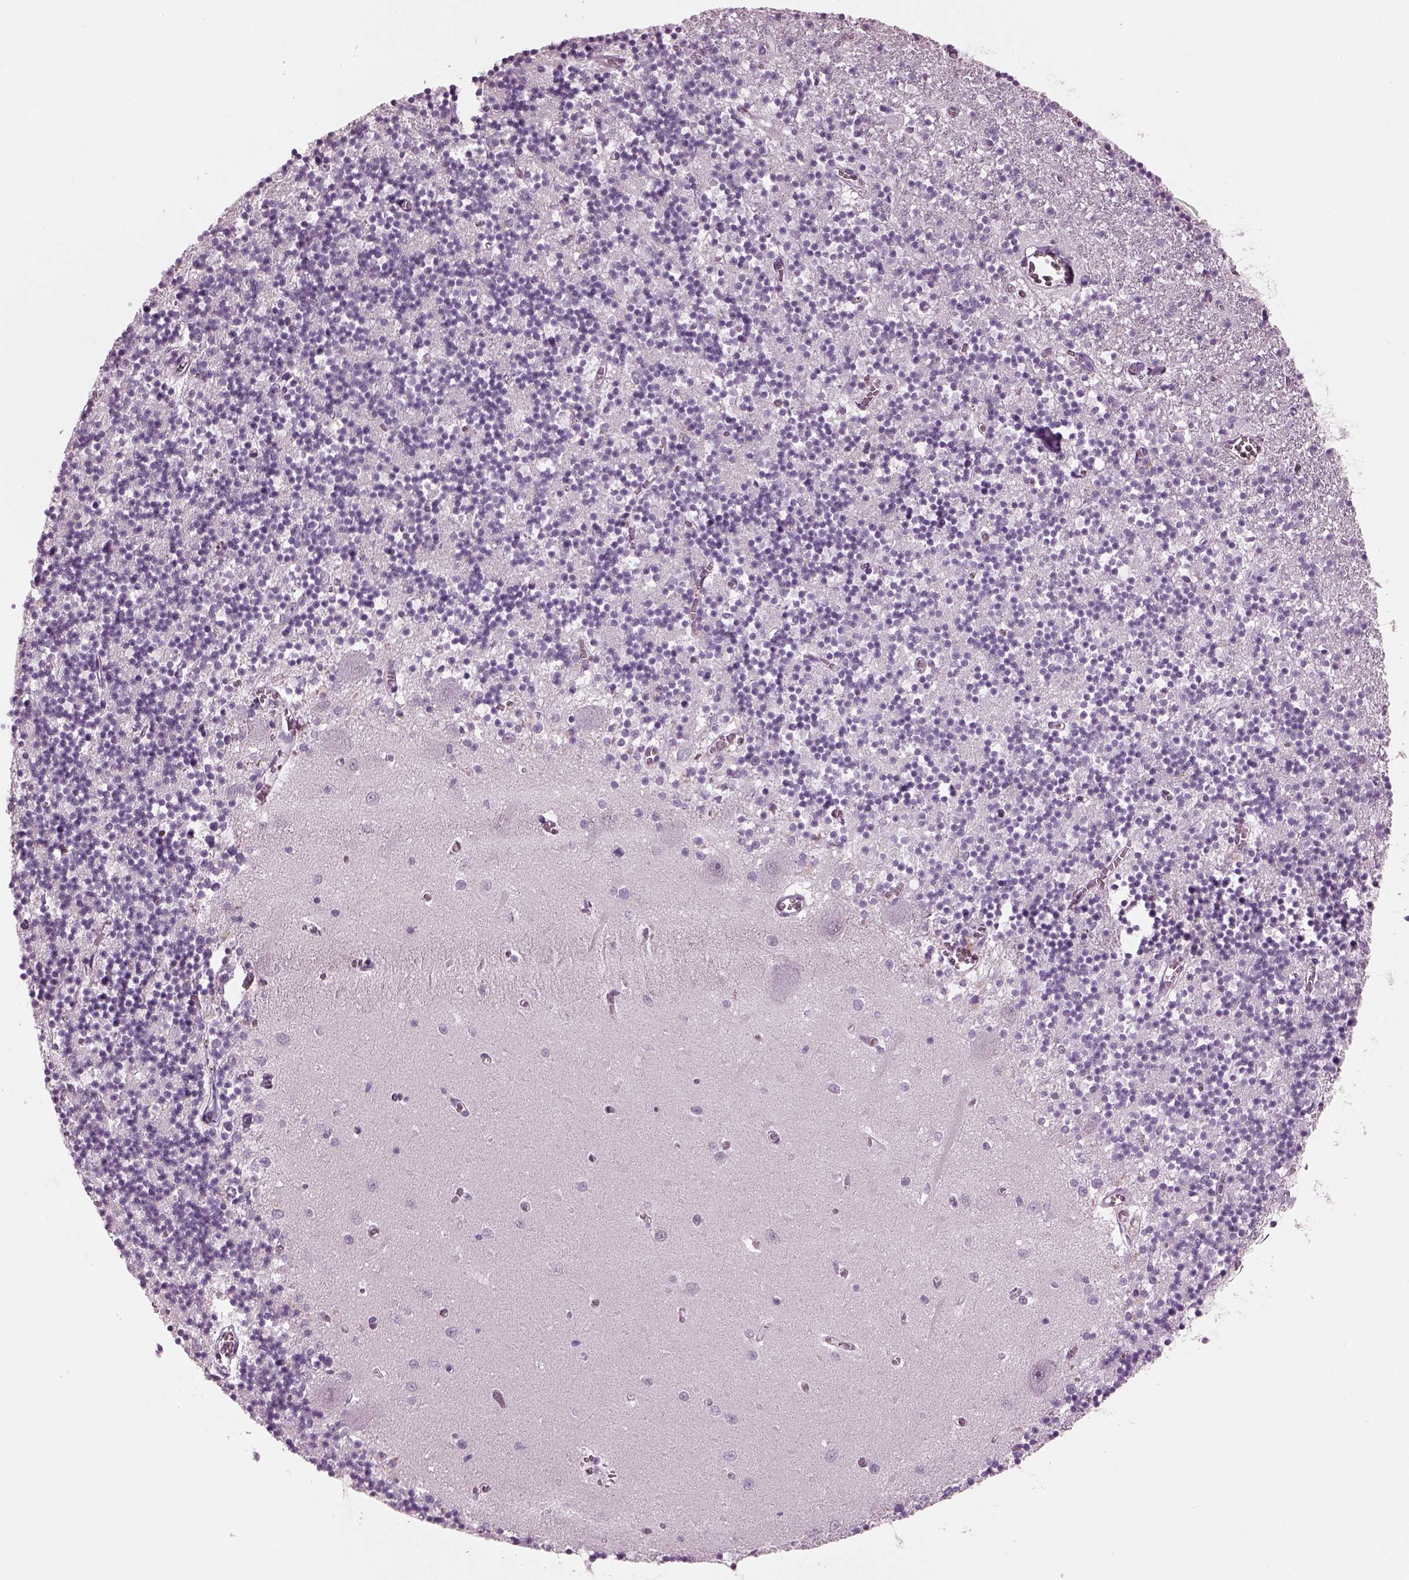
{"staining": {"intensity": "negative", "quantity": "none", "location": "none"}, "tissue": "cerebellum", "cell_type": "Cells in granular layer", "image_type": "normal", "snomed": [{"axis": "morphology", "description": "Normal tissue, NOS"}, {"axis": "topography", "description": "Cerebellum"}], "caption": "DAB (3,3'-diaminobenzidine) immunohistochemical staining of normal human cerebellum demonstrates no significant staining in cells in granular layer. The staining was performed using DAB to visualize the protein expression in brown, while the nuclei were stained in blue with hematoxylin (Magnification: 20x).", "gene": "CYLC1", "patient": {"sex": "female", "age": 64}}